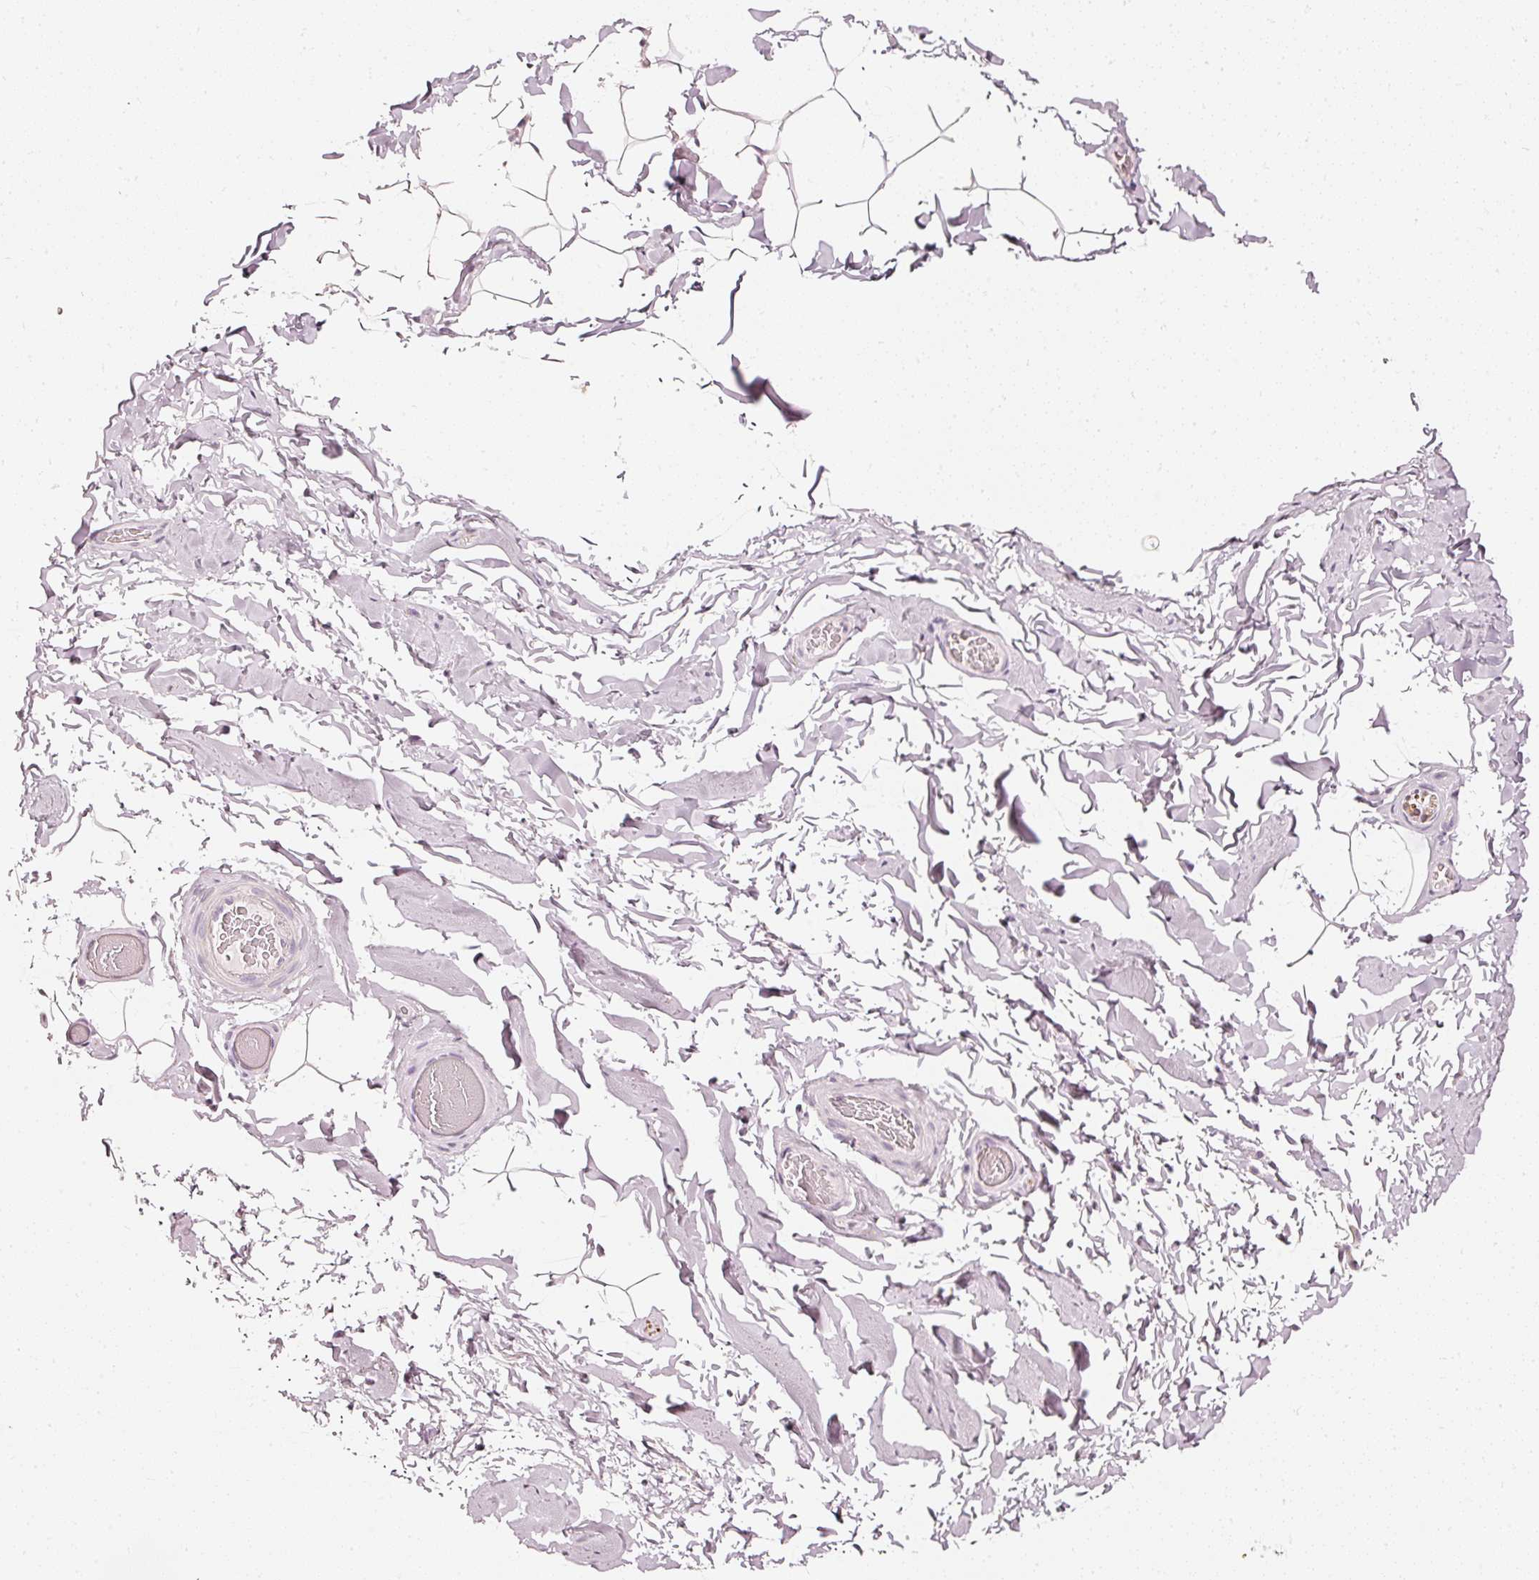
{"staining": {"intensity": "weak", "quantity": "25%-75%", "location": "cytoplasmic/membranous"}, "tissue": "adipose tissue", "cell_type": "Adipocytes", "image_type": "normal", "snomed": [{"axis": "morphology", "description": "Normal tissue, NOS"}, {"axis": "topography", "description": "Soft tissue"}, {"axis": "topography", "description": "Adipose tissue"}, {"axis": "topography", "description": "Vascular tissue"}, {"axis": "topography", "description": "Peripheral nerve tissue"}], "caption": "This is a histology image of IHC staining of benign adipose tissue, which shows weak expression in the cytoplasmic/membranous of adipocytes.", "gene": "CNP", "patient": {"sex": "male", "age": 46}}